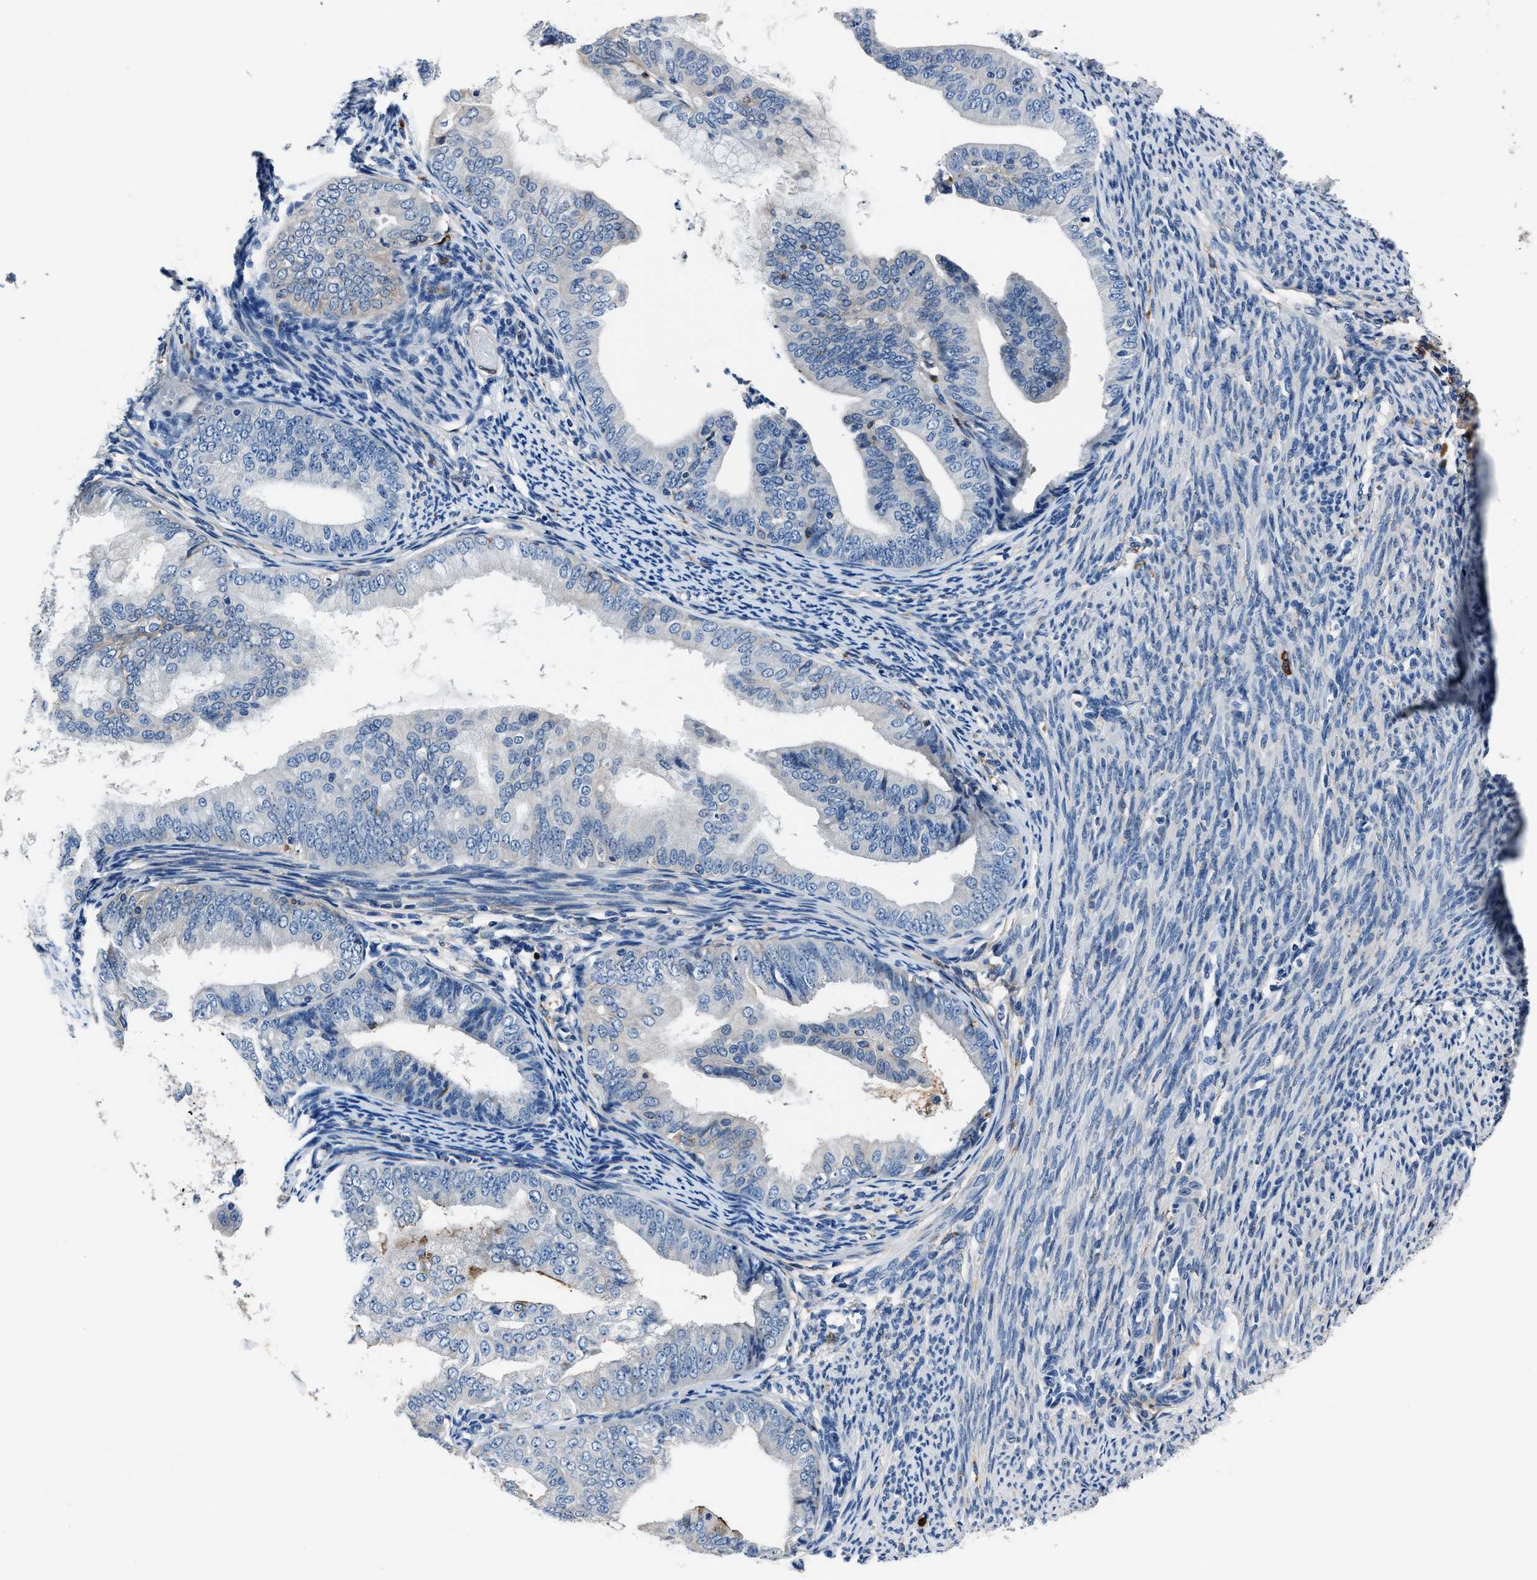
{"staining": {"intensity": "negative", "quantity": "none", "location": "none"}, "tissue": "endometrial cancer", "cell_type": "Tumor cells", "image_type": "cancer", "snomed": [{"axis": "morphology", "description": "Adenocarcinoma, NOS"}, {"axis": "topography", "description": "Endometrium"}], "caption": "This is an immunohistochemistry (IHC) image of human endometrial cancer. There is no staining in tumor cells.", "gene": "FGL2", "patient": {"sex": "female", "age": 63}}